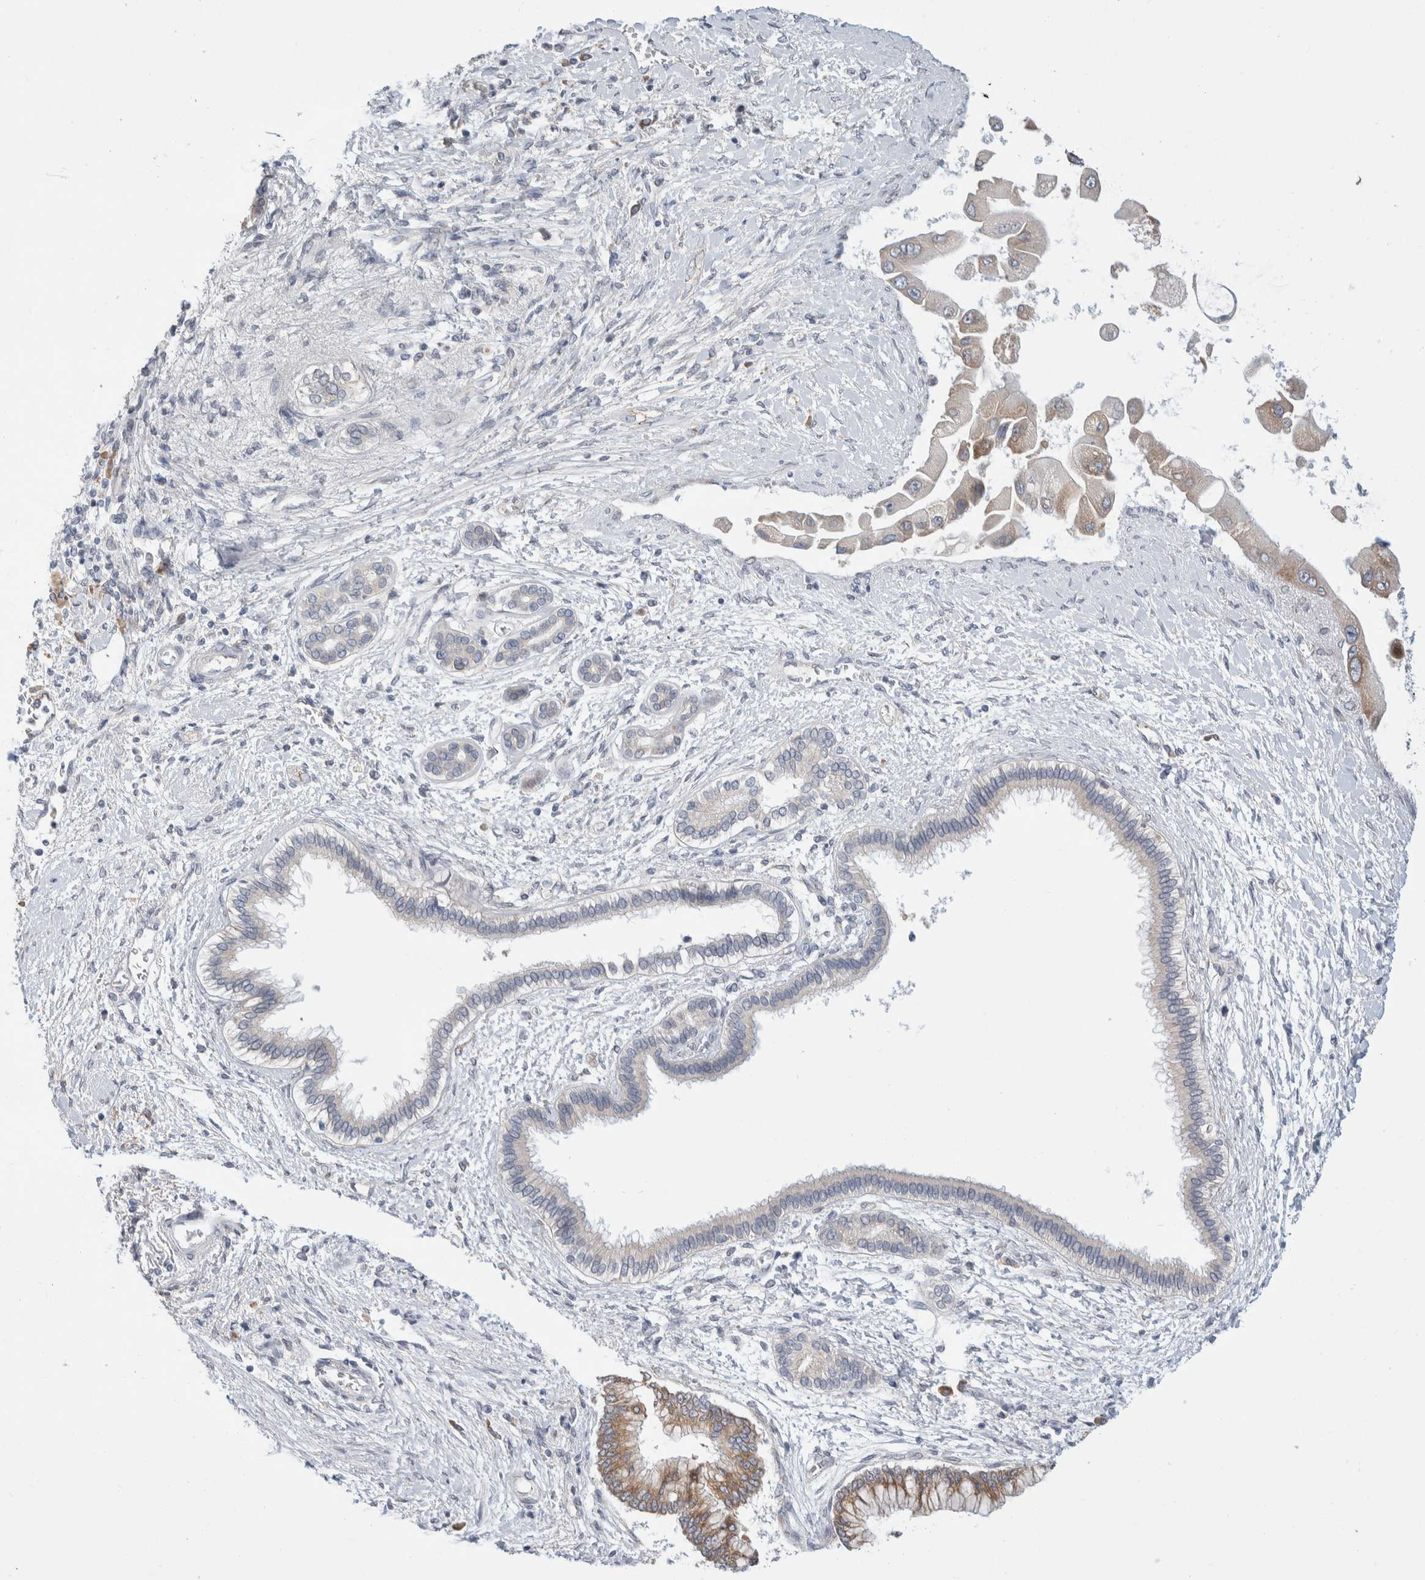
{"staining": {"intensity": "weak", "quantity": "25%-75%", "location": "cytoplasmic/membranous"}, "tissue": "liver cancer", "cell_type": "Tumor cells", "image_type": "cancer", "snomed": [{"axis": "morphology", "description": "Cholangiocarcinoma"}, {"axis": "topography", "description": "Liver"}], "caption": "Liver cancer (cholangiocarcinoma) stained with DAB immunohistochemistry demonstrates low levels of weak cytoplasmic/membranous staining in approximately 25%-75% of tumor cells.", "gene": "RUSF1", "patient": {"sex": "male", "age": 50}}